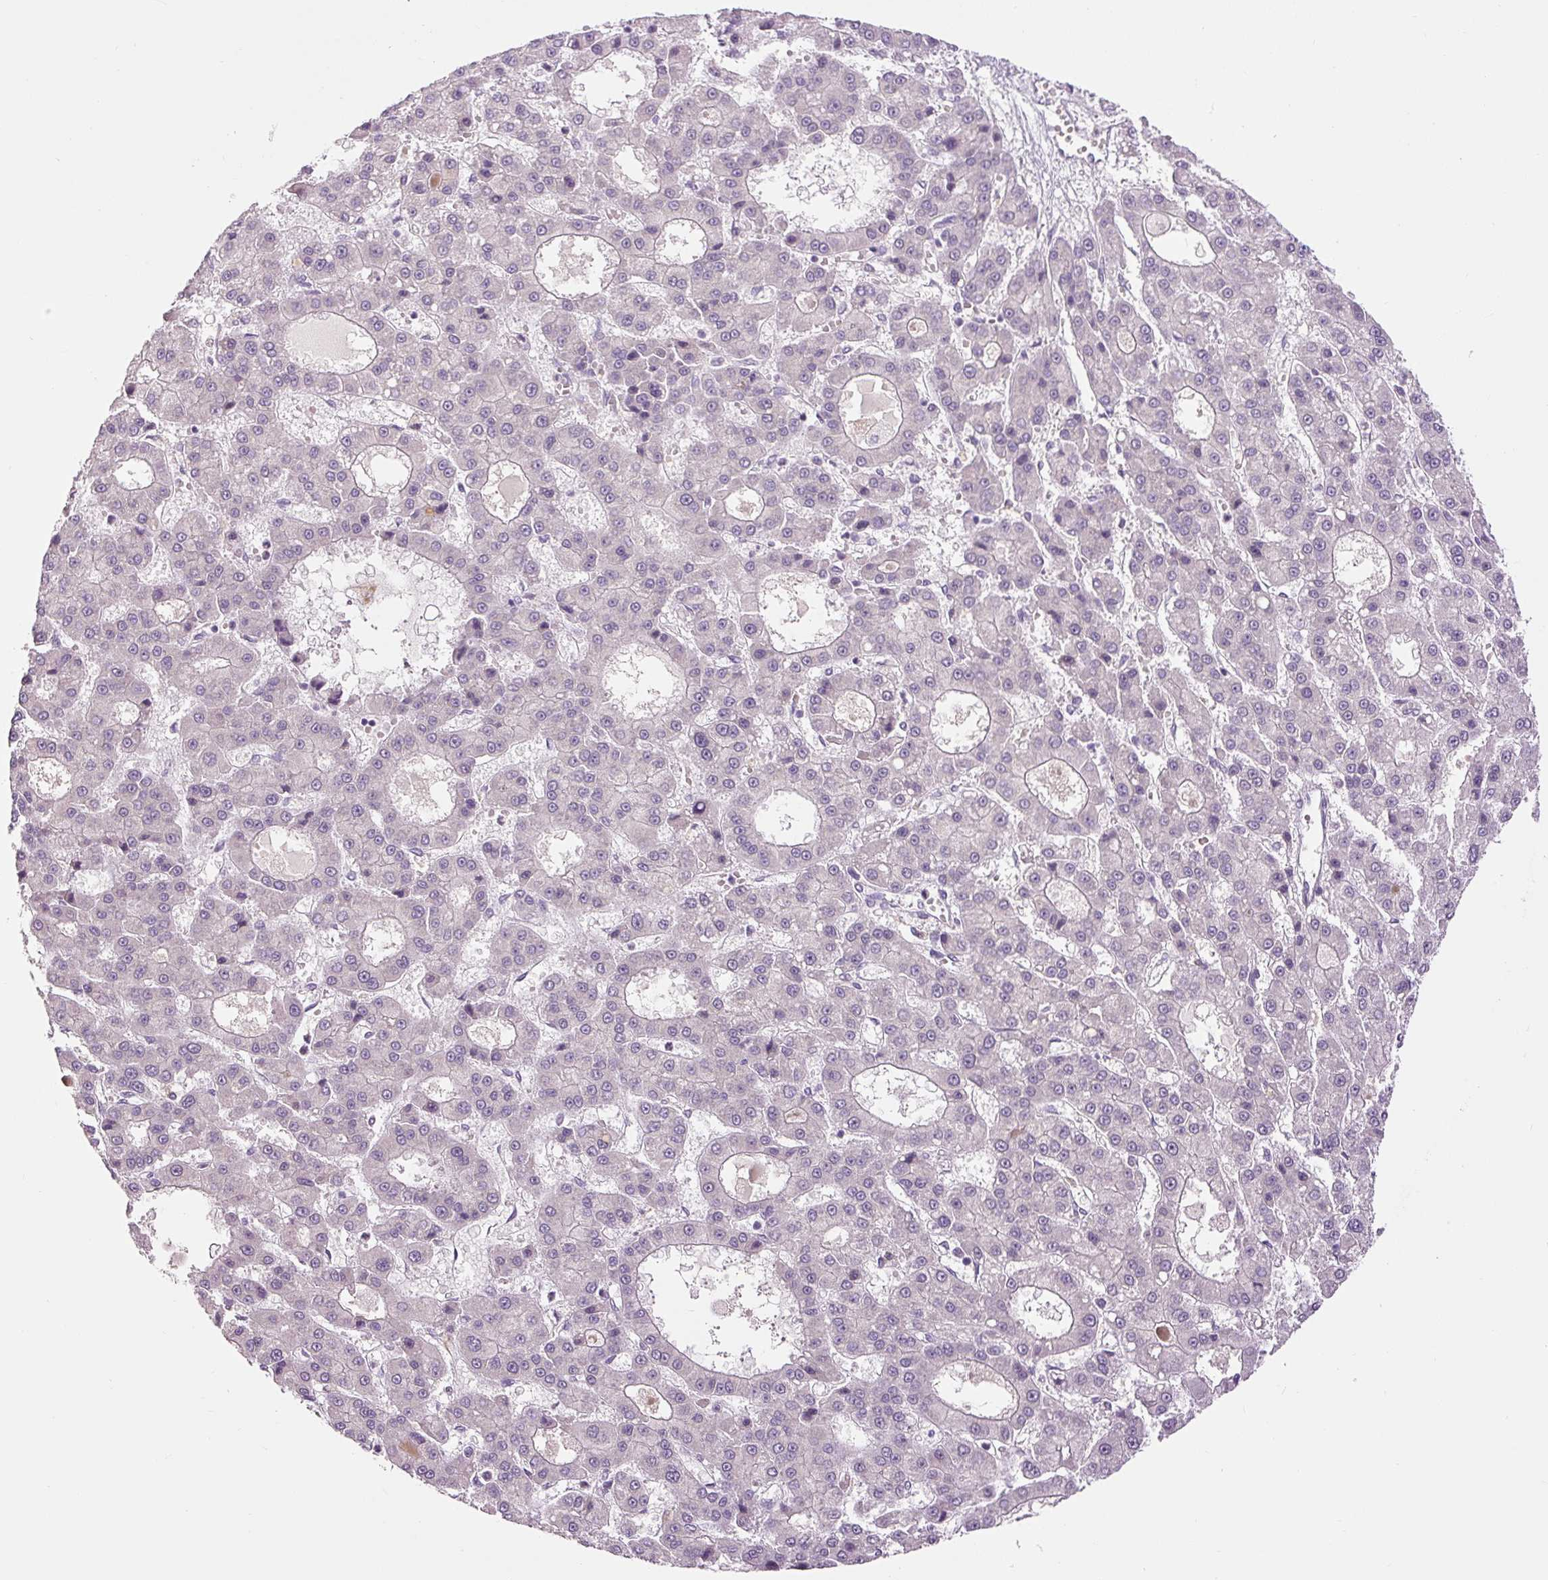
{"staining": {"intensity": "negative", "quantity": "none", "location": "none"}, "tissue": "liver cancer", "cell_type": "Tumor cells", "image_type": "cancer", "snomed": [{"axis": "morphology", "description": "Carcinoma, Hepatocellular, NOS"}, {"axis": "topography", "description": "Liver"}], "caption": "Image shows no significant protein positivity in tumor cells of hepatocellular carcinoma (liver).", "gene": "FABP7", "patient": {"sex": "male", "age": 70}}